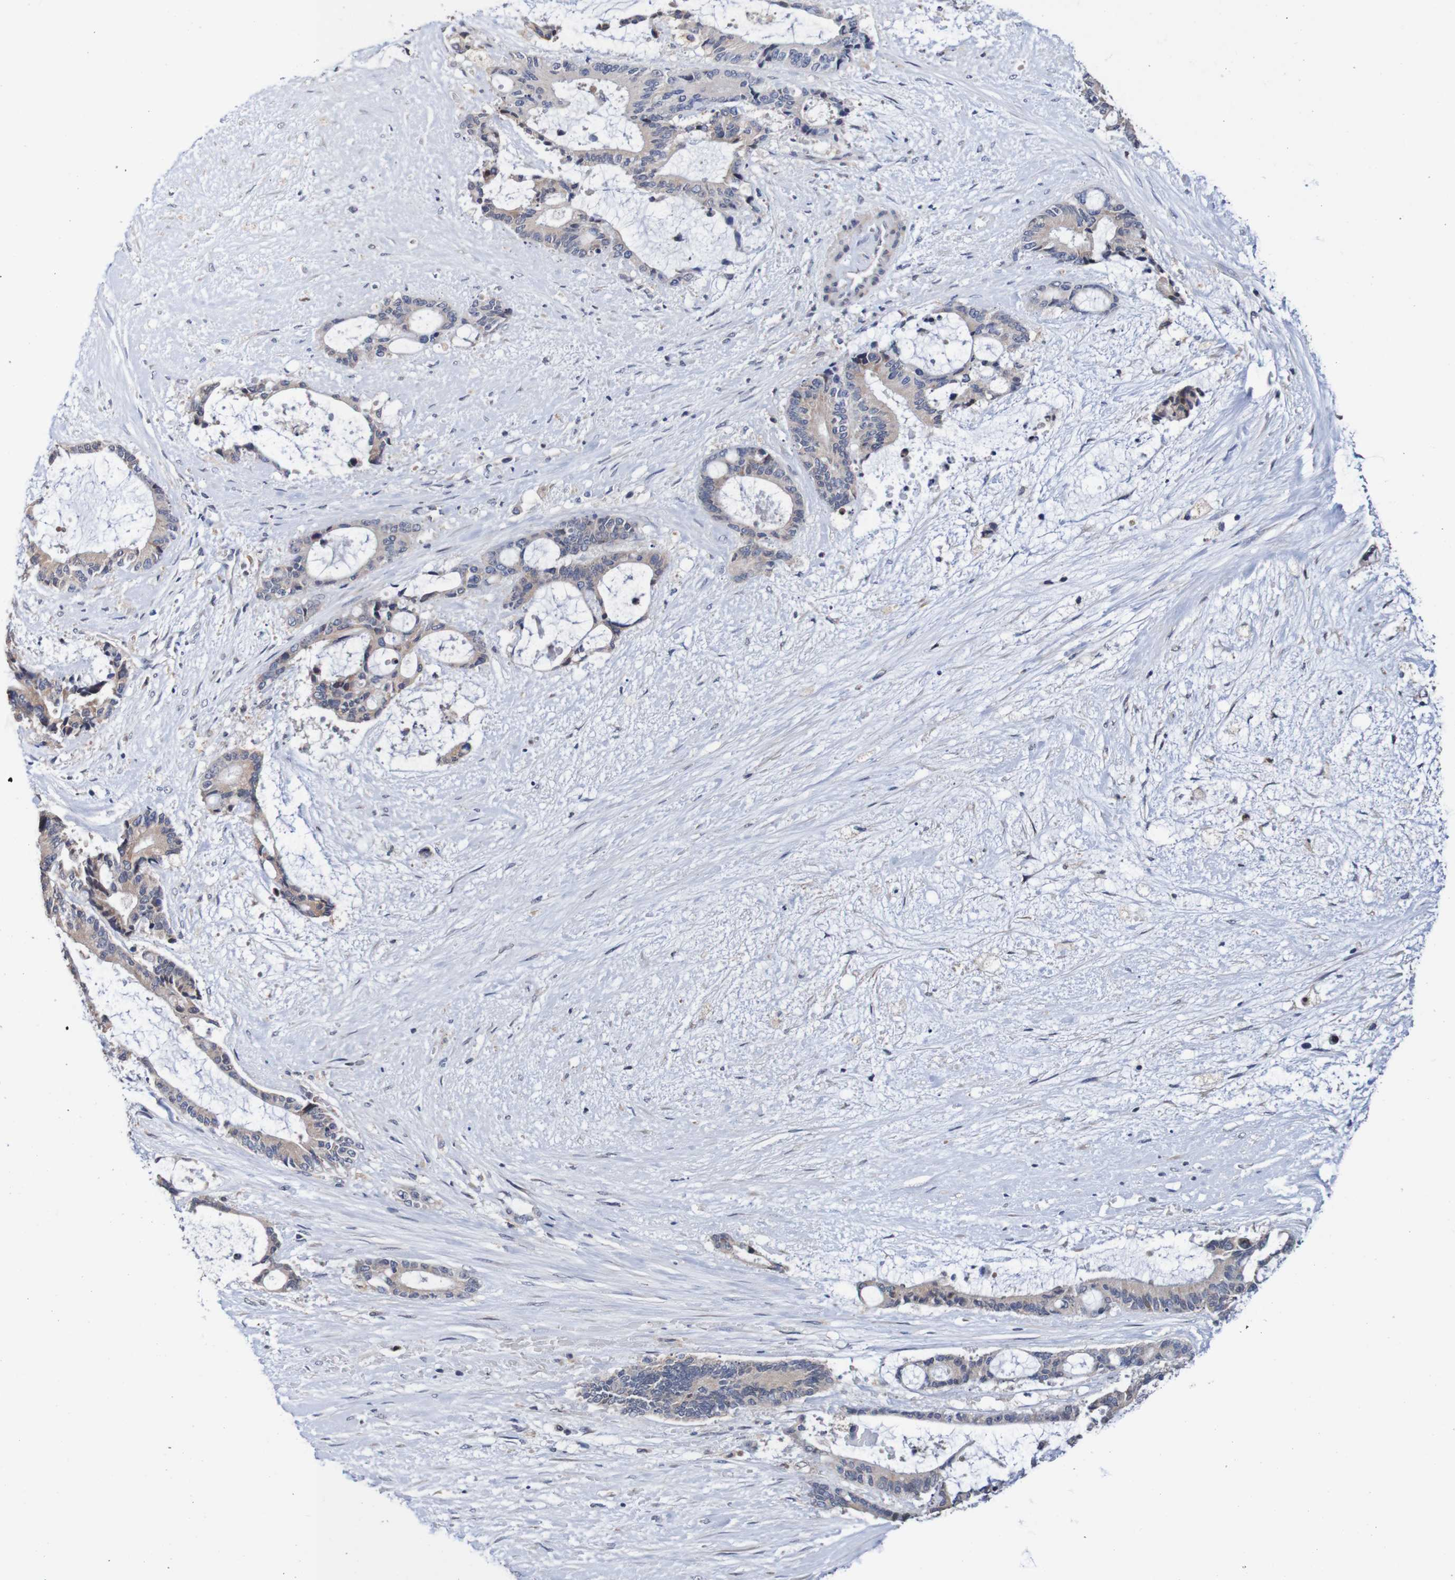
{"staining": {"intensity": "weak", "quantity": ">75%", "location": "cytoplasmic/membranous"}, "tissue": "liver cancer", "cell_type": "Tumor cells", "image_type": "cancer", "snomed": [{"axis": "morphology", "description": "Normal tissue, NOS"}, {"axis": "morphology", "description": "Cholangiocarcinoma"}, {"axis": "topography", "description": "Liver"}, {"axis": "topography", "description": "Peripheral nerve tissue"}], "caption": "A brown stain labels weak cytoplasmic/membranous expression of a protein in human cholangiocarcinoma (liver) tumor cells.", "gene": "FIBP", "patient": {"sex": "female", "age": 73}}